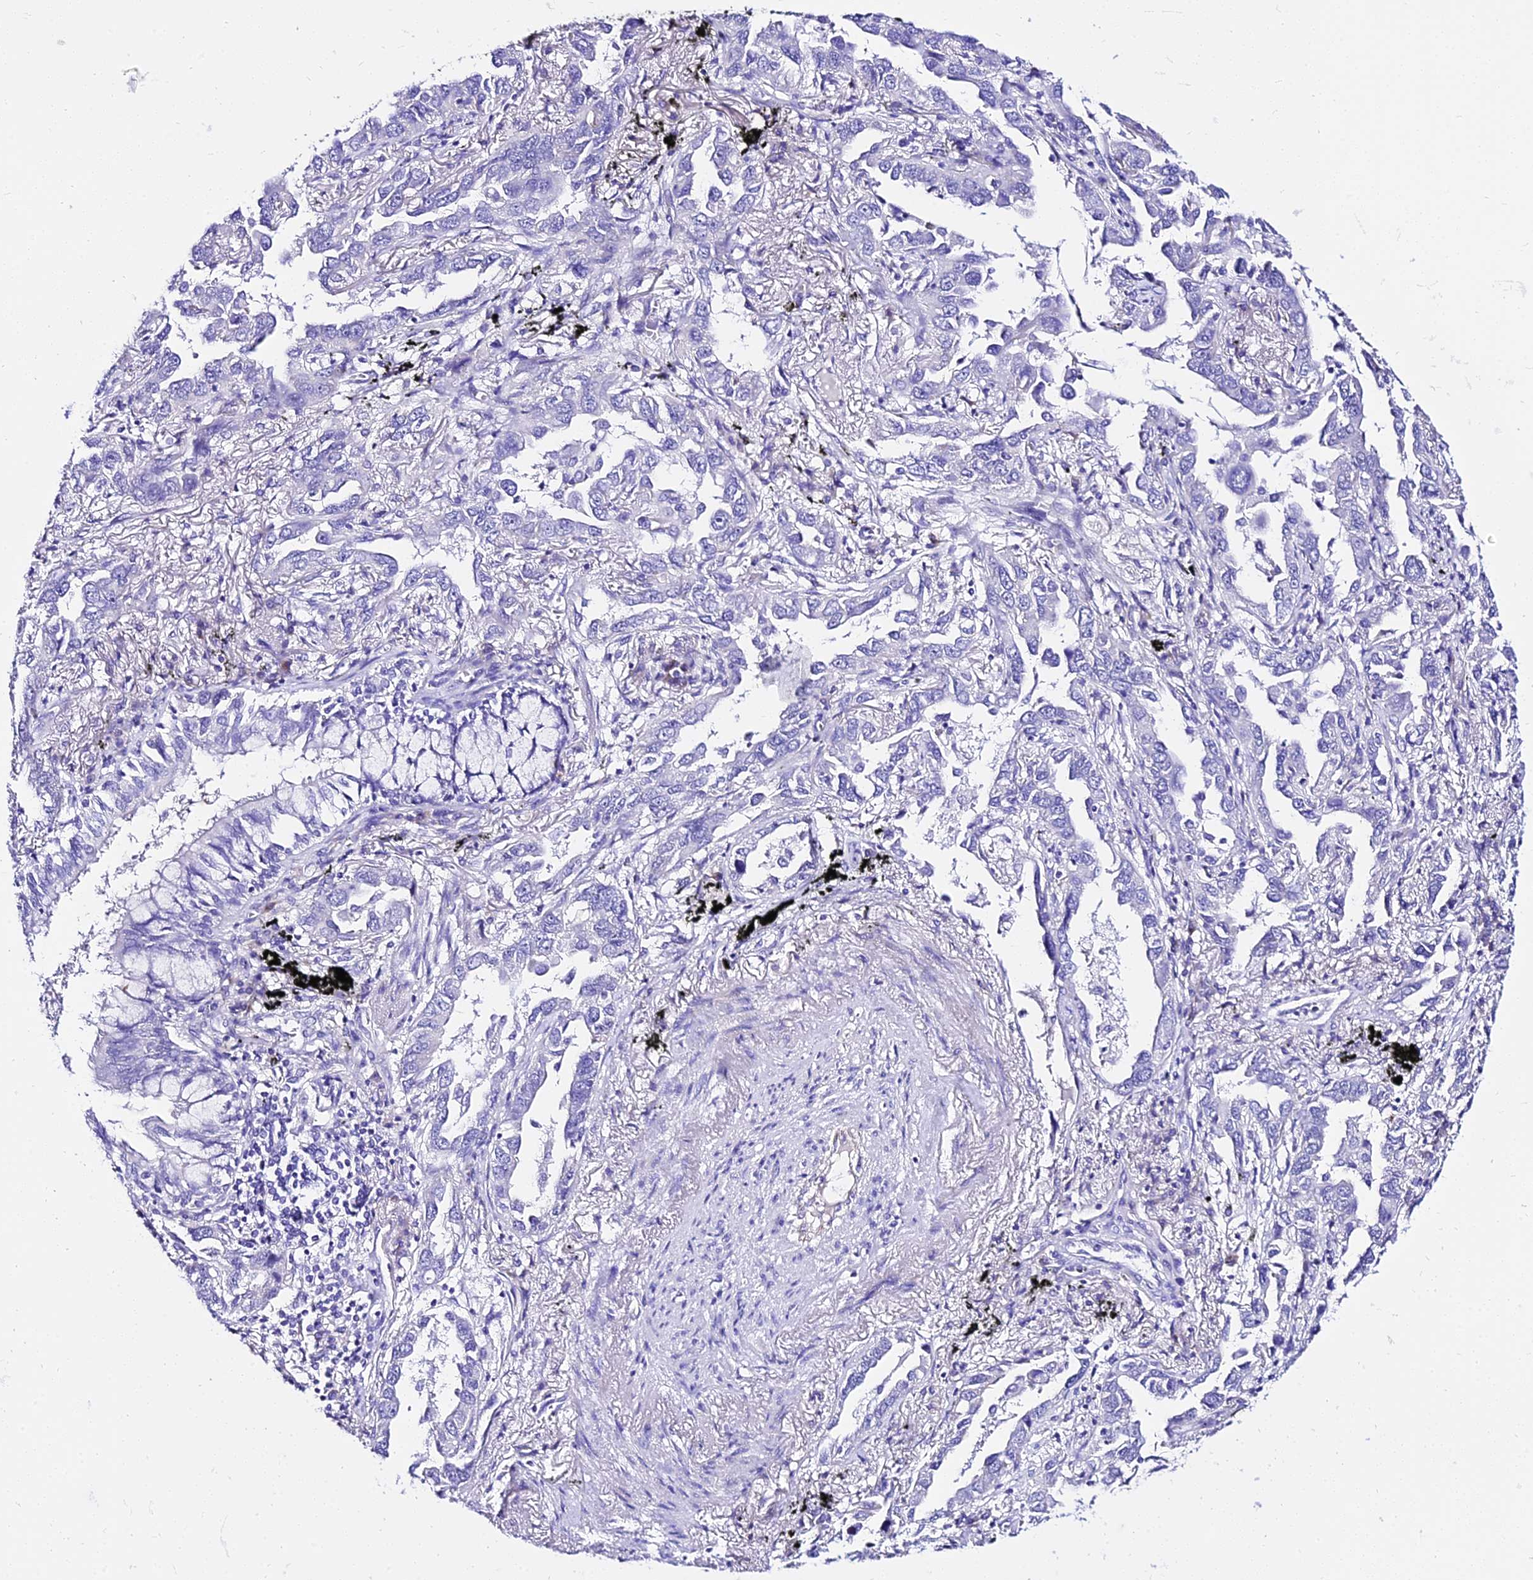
{"staining": {"intensity": "negative", "quantity": "none", "location": "none"}, "tissue": "lung cancer", "cell_type": "Tumor cells", "image_type": "cancer", "snomed": [{"axis": "morphology", "description": "Adenocarcinoma, NOS"}, {"axis": "topography", "description": "Lung"}], "caption": "Micrograph shows no protein staining in tumor cells of adenocarcinoma (lung) tissue.", "gene": "DEFB106A", "patient": {"sex": "male", "age": 67}}